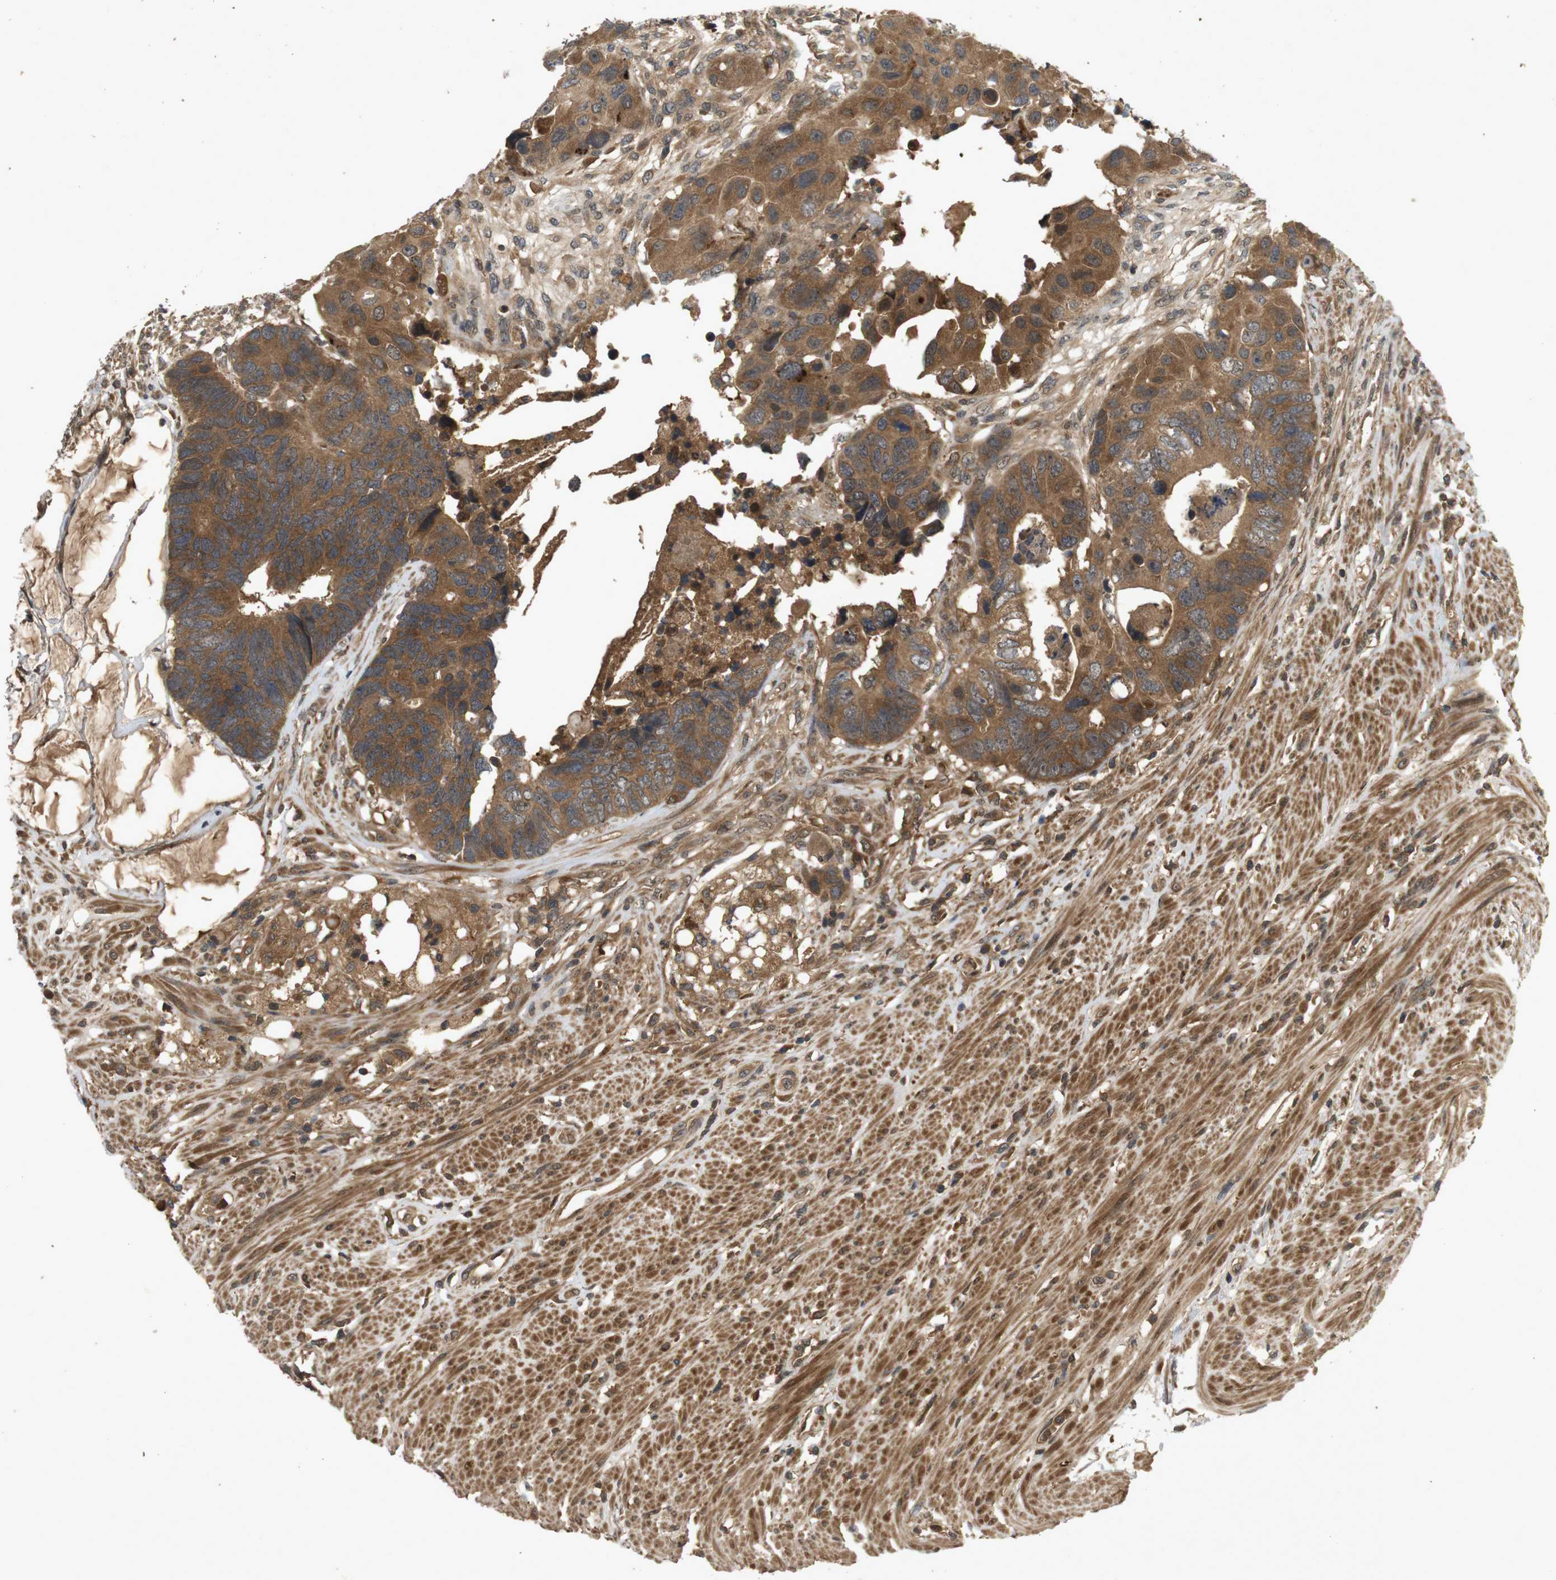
{"staining": {"intensity": "moderate", "quantity": ">75%", "location": "cytoplasmic/membranous"}, "tissue": "colorectal cancer", "cell_type": "Tumor cells", "image_type": "cancer", "snomed": [{"axis": "morphology", "description": "Adenocarcinoma, NOS"}, {"axis": "topography", "description": "Rectum"}], "caption": "DAB (3,3'-diaminobenzidine) immunohistochemical staining of colorectal adenocarcinoma exhibits moderate cytoplasmic/membranous protein positivity in approximately >75% of tumor cells.", "gene": "NFKBIE", "patient": {"sex": "male", "age": 51}}